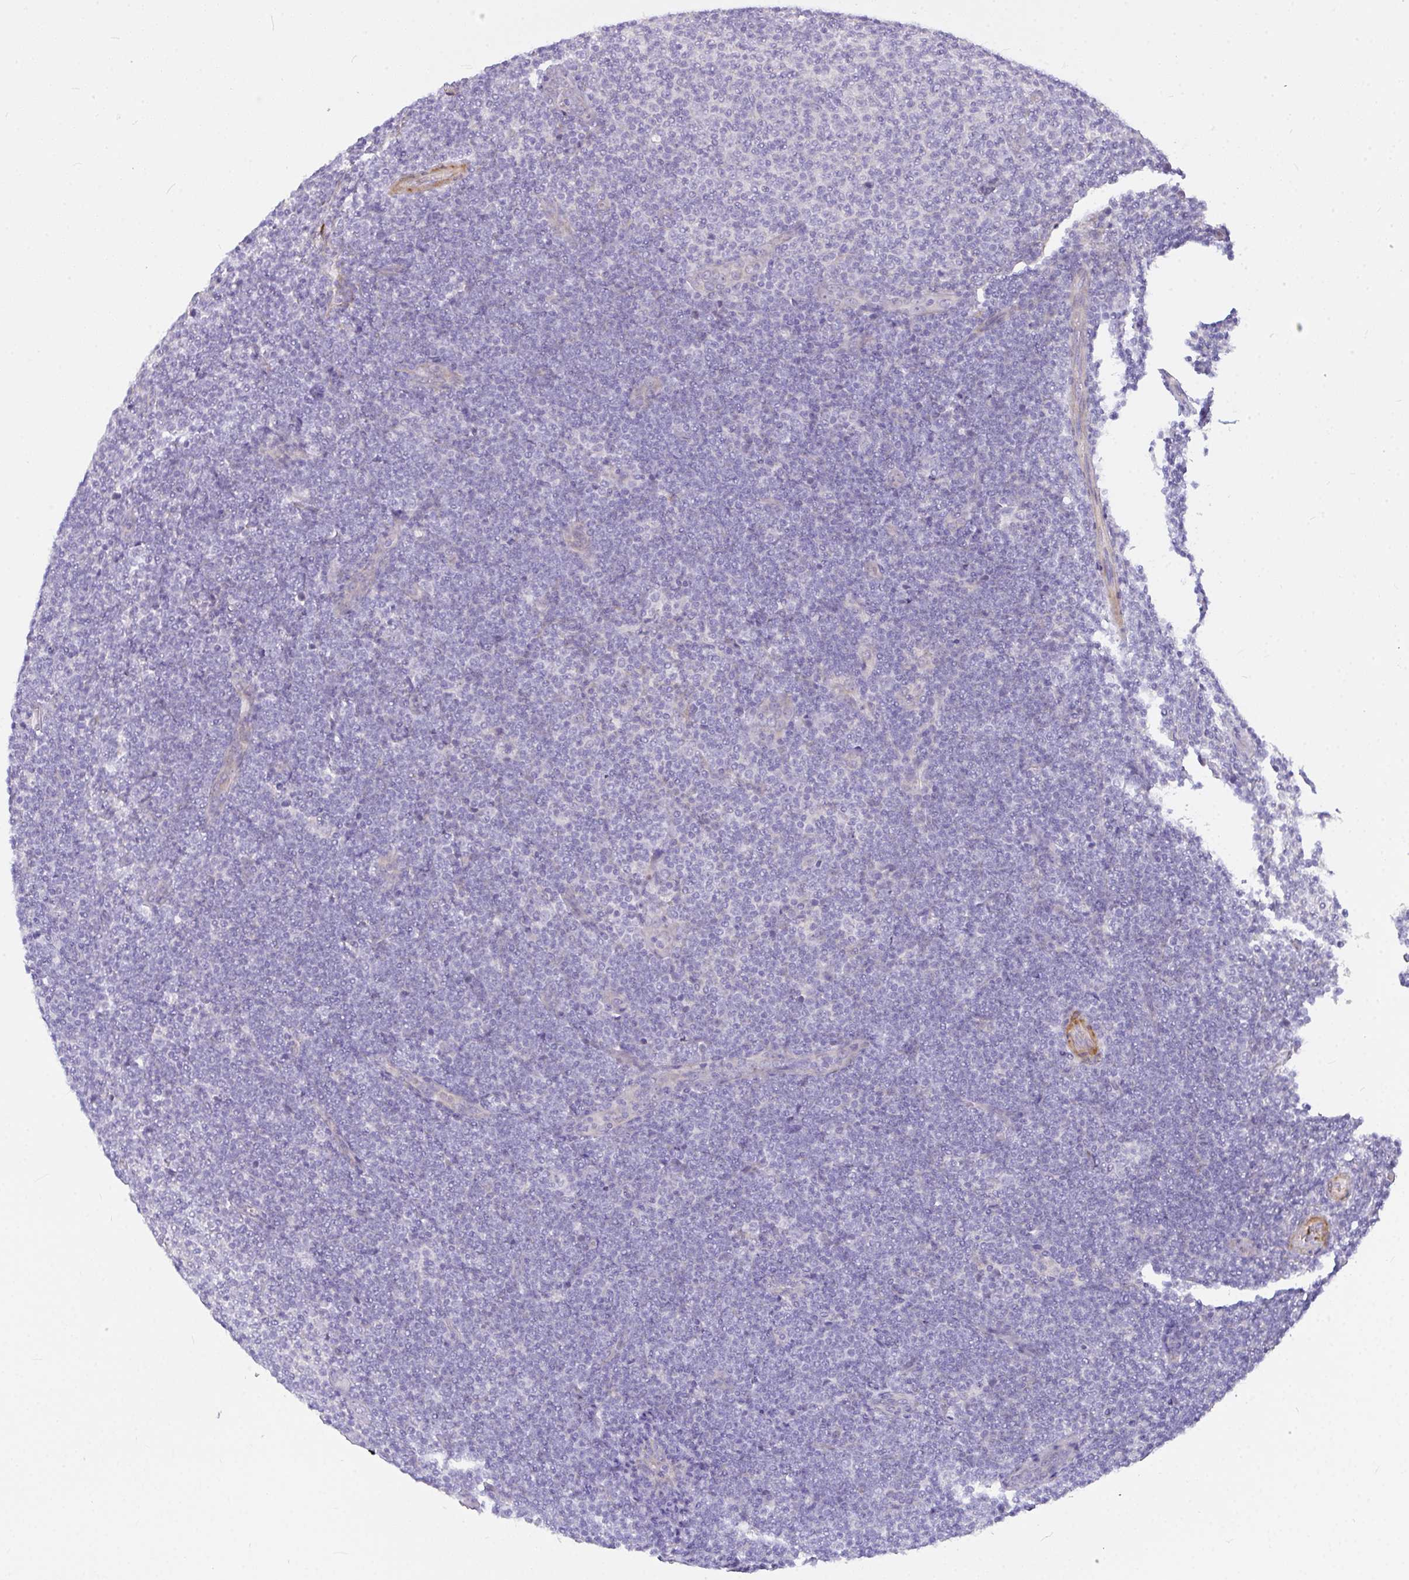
{"staining": {"intensity": "negative", "quantity": "none", "location": "none"}, "tissue": "lymphoma", "cell_type": "Tumor cells", "image_type": "cancer", "snomed": [{"axis": "morphology", "description": "Malignant lymphoma, non-Hodgkin's type, Low grade"}, {"axis": "topography", "description": "Lymph node"}], "caption": "Tumor cells show no significant protein staining in malignant lymphoma, non-Hodgkin's type (low-grade). Nuclei are stained in blue.", "gene": "MOCS1", "patient": {"sex": "male", "age": 66}}